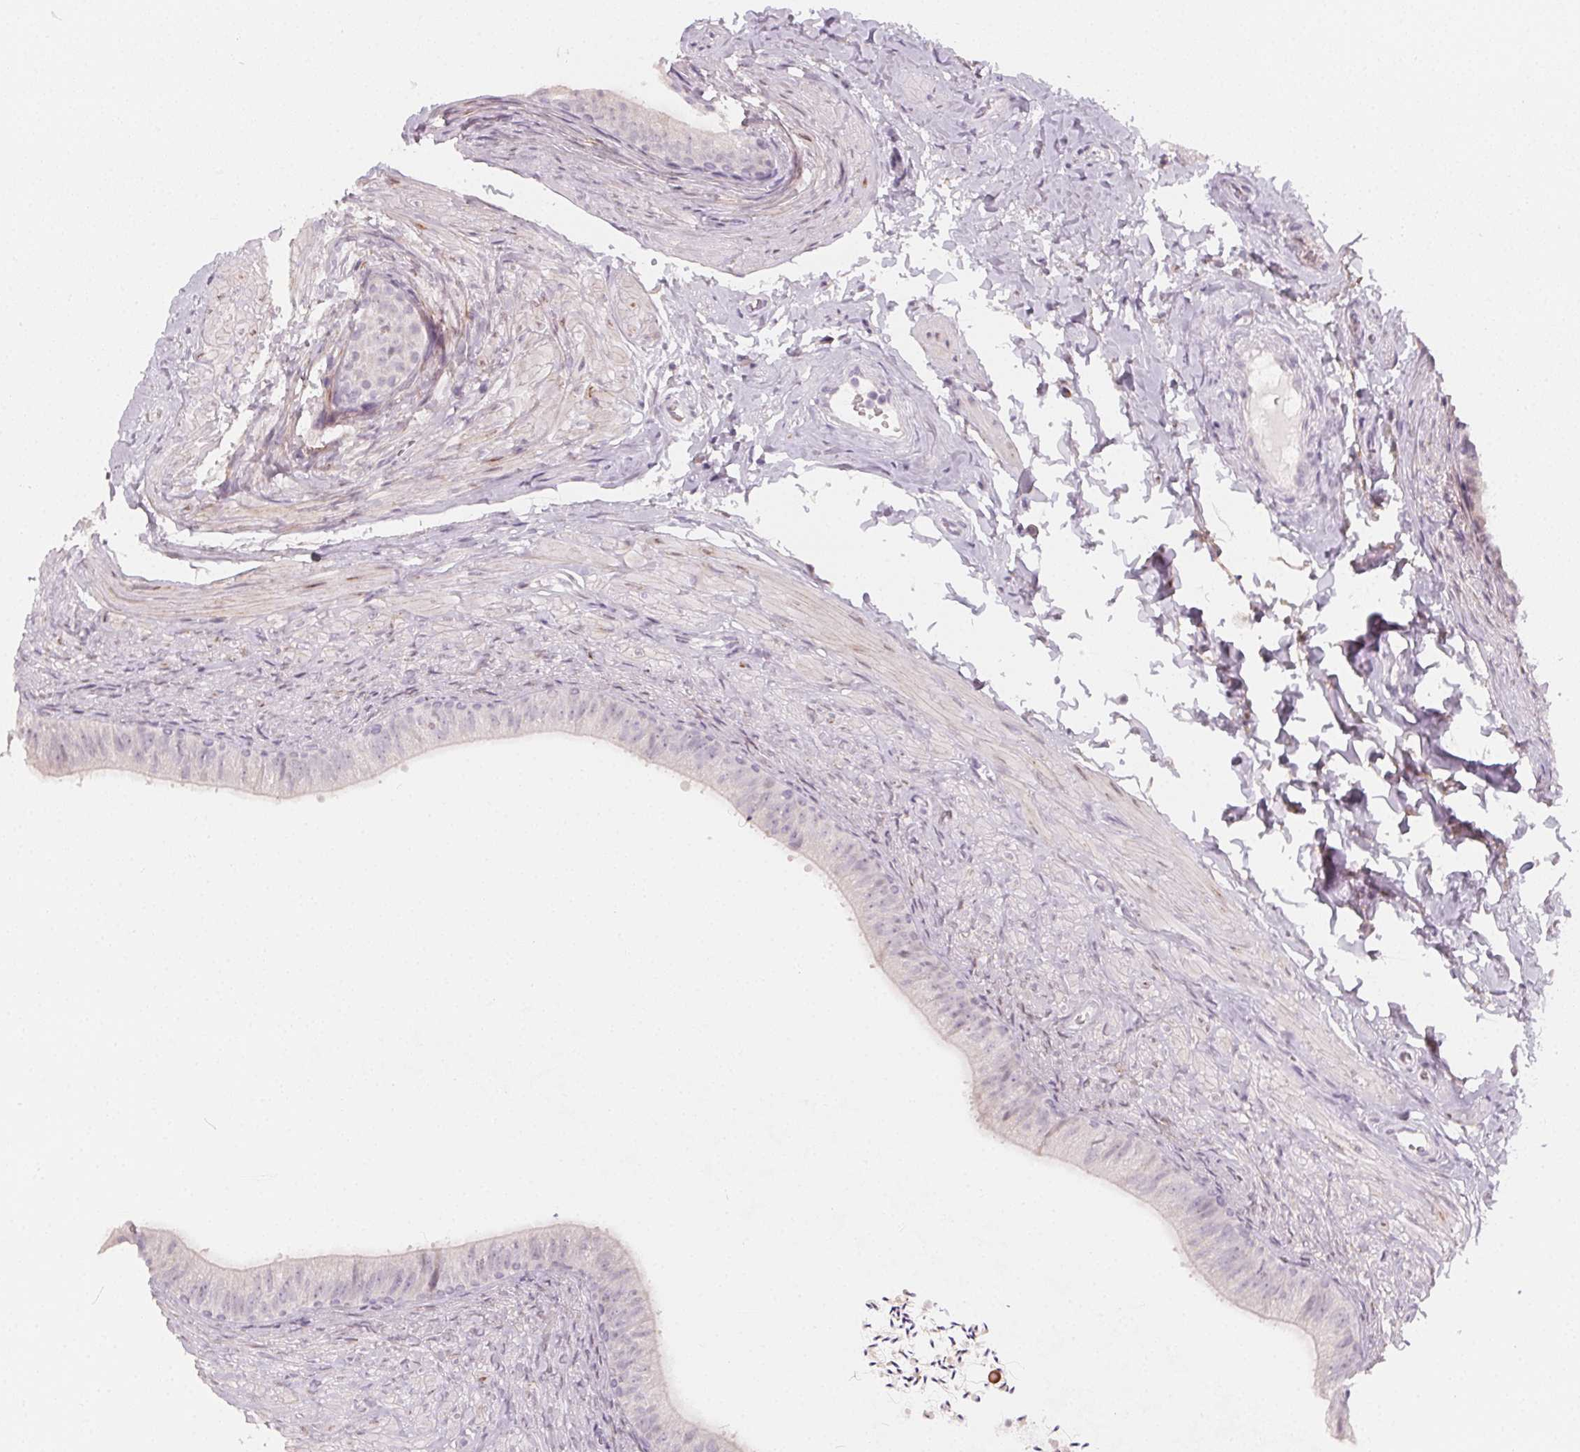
{"staining": {"intensity": "negative", "quantity": "none", "location": "none"}, "tissue": "epididymis", "cell_type": "Glandular cells", "image_type": "normal", "snomed": [{"axis": "morphology", "description": "Normal tissue, NOS"}, {"axis": "topography", "description": "Epididymis, spermatic cord, NOS"}, {"axis": "topography", "description": "Epididymis"}, {"axis": "topography", "description": "Peripheral nerve tissue"}], "caption": "An immunohistochemistry (IHC) photomicrograph of benign epididymis is shown. There is no staining in glandular cells of epididymis.", "gene": "CCDC96", "patient": {"sex": "male", "age": 29}}